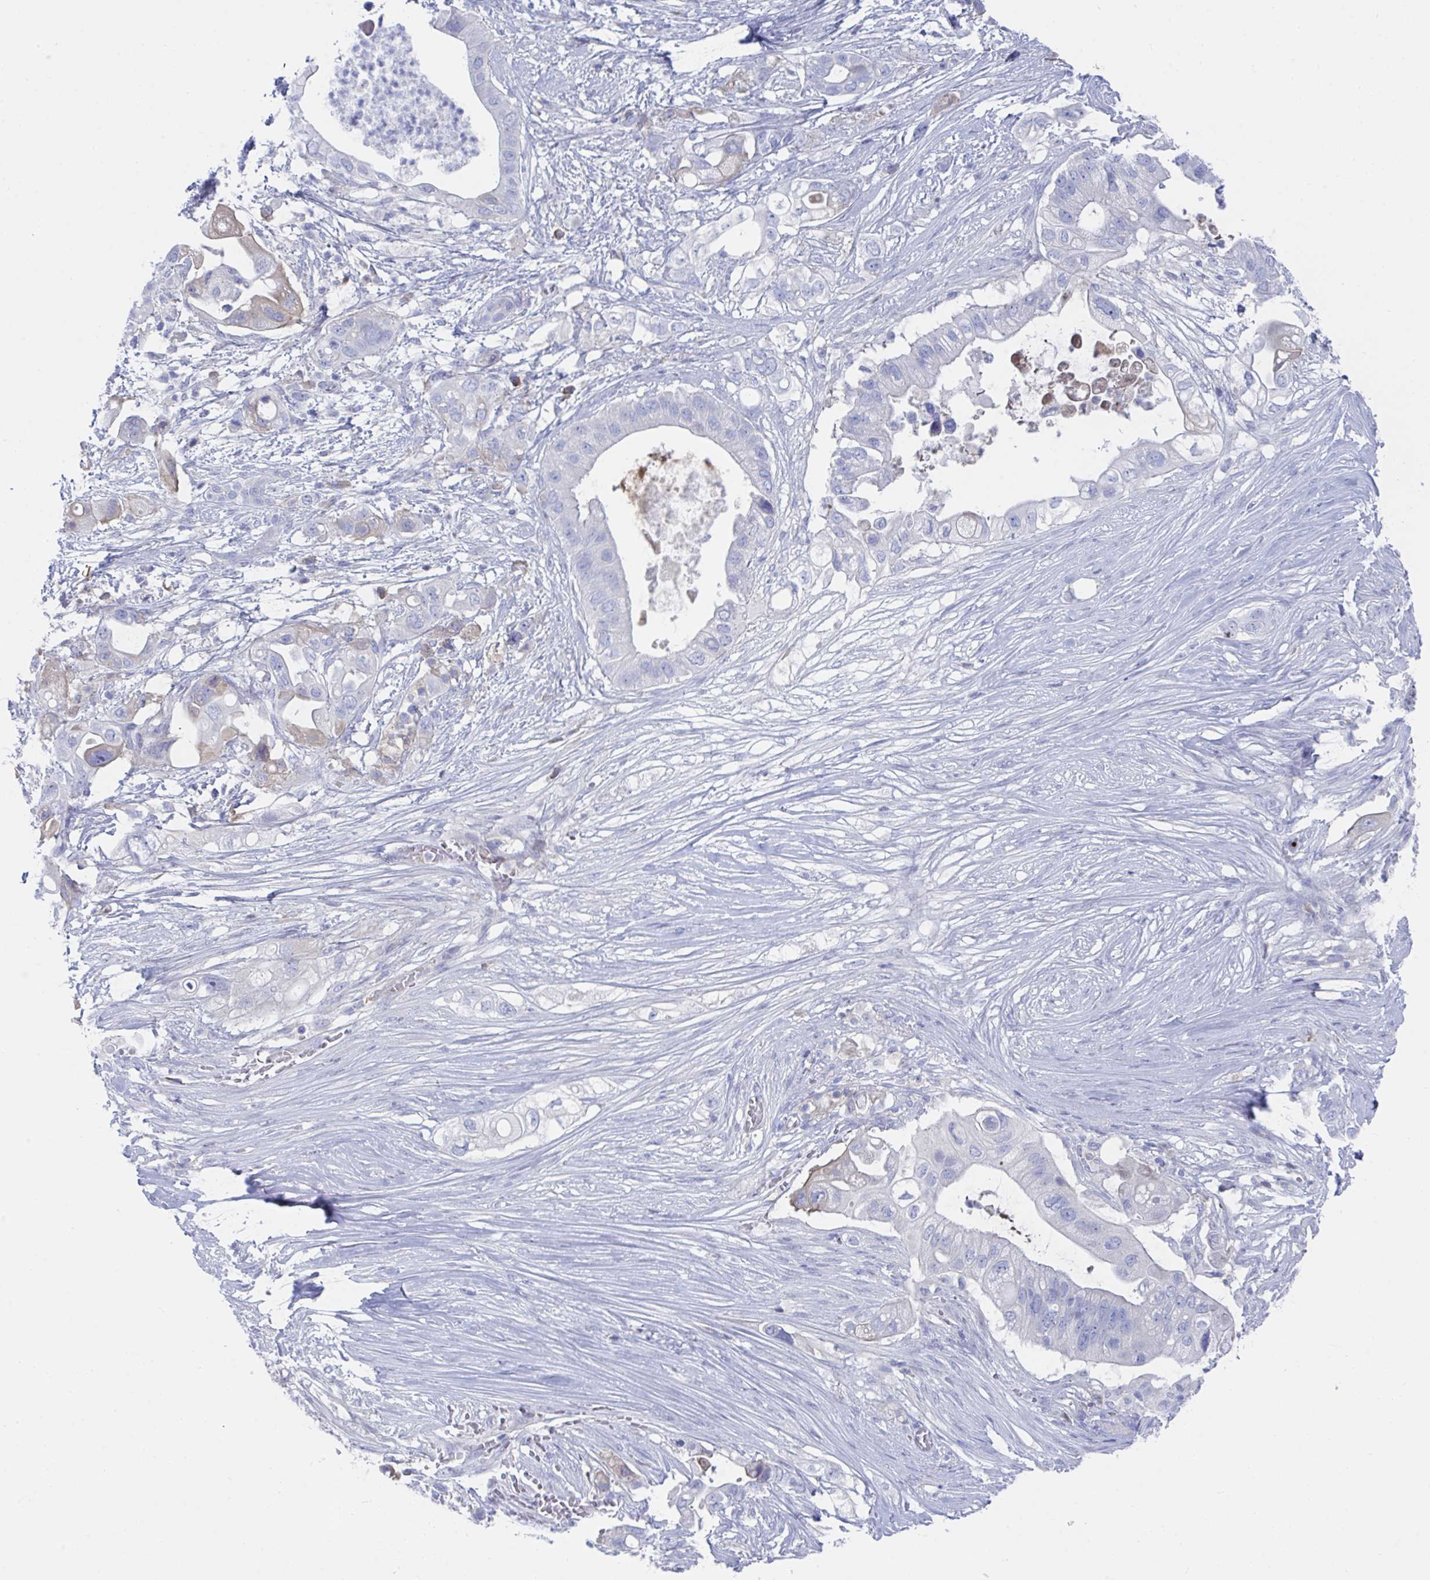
{"staining": {"intensity": "negative", "quantity": "none", "location": "none"}, "tissue": "pancreatic cancer", "cell_type": "Tumor cells", "image_type": "cancer", "snomed": [{"axis": "morphology", "description": "Adenocarcinoma, NOS"}, {"axis": "topography", "description": "Pancreas"}], "caption": "High power microscopy photomicrograph of an IHC photomicrograph of pancreatic cancer (adenocarcinoma), revealing no significant staining in tumor cells.", "gene": "TNFAIP6", "patient": {"sex": "female", "age": 72}}